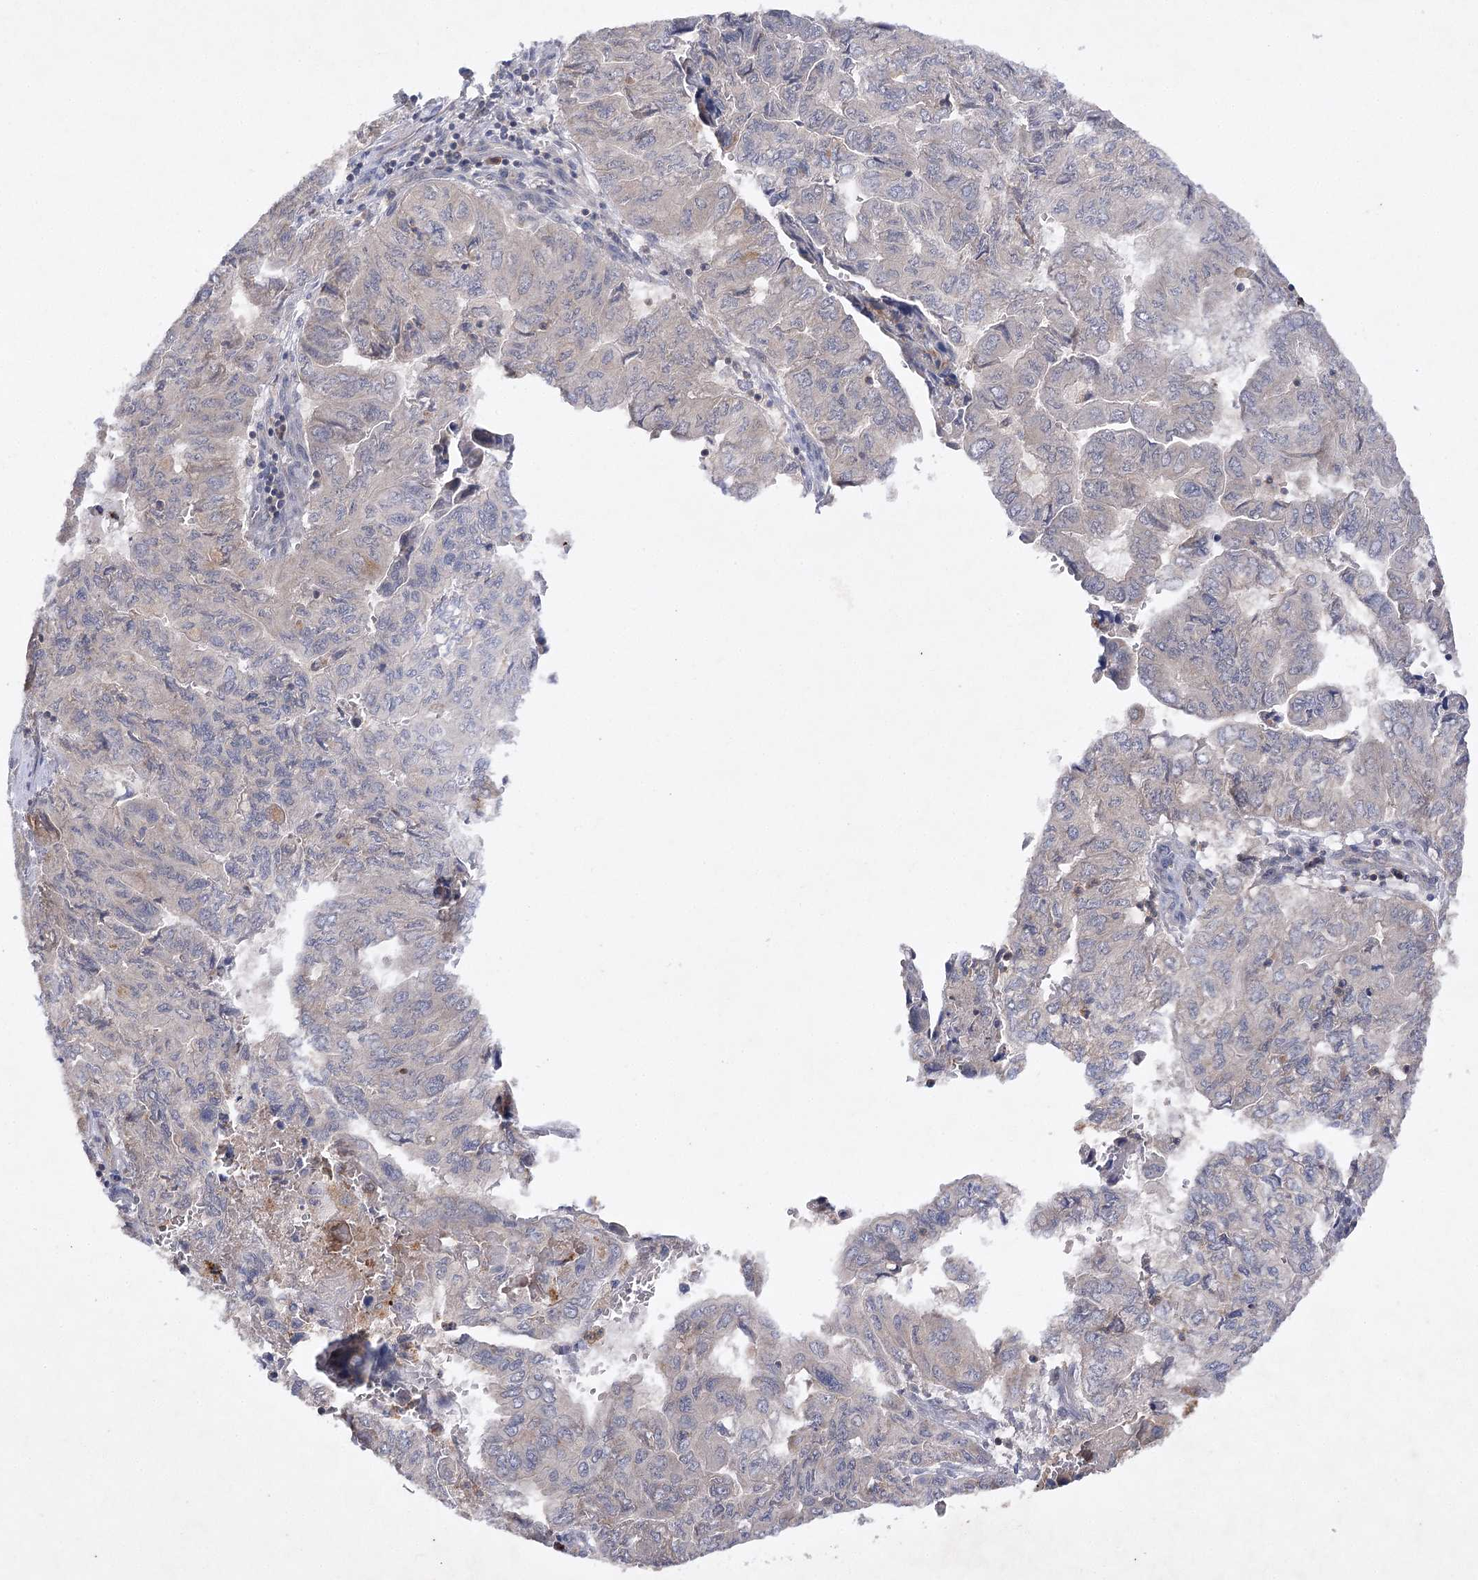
{"staining": {"intensity": "moderate", "quantity": "<25%", "location": "cytoplasmic/membranous"}, "tissue": "pancreatic cancer", "cell_type": "Tumor cells", "image_type": "cancer", "snomed": [{"axis": "morphology", "description": "Adenocarcinoma, NOS"}, {"axis": "topography", "description": "Pancreas"}], "caption": "Moderate cytoplasmic/membranous positivity is seen in approximately <25% of tumor cells in pancreatic cancer.", "gene": "BCR", "patient": {"sex": "male", "age": 51}}